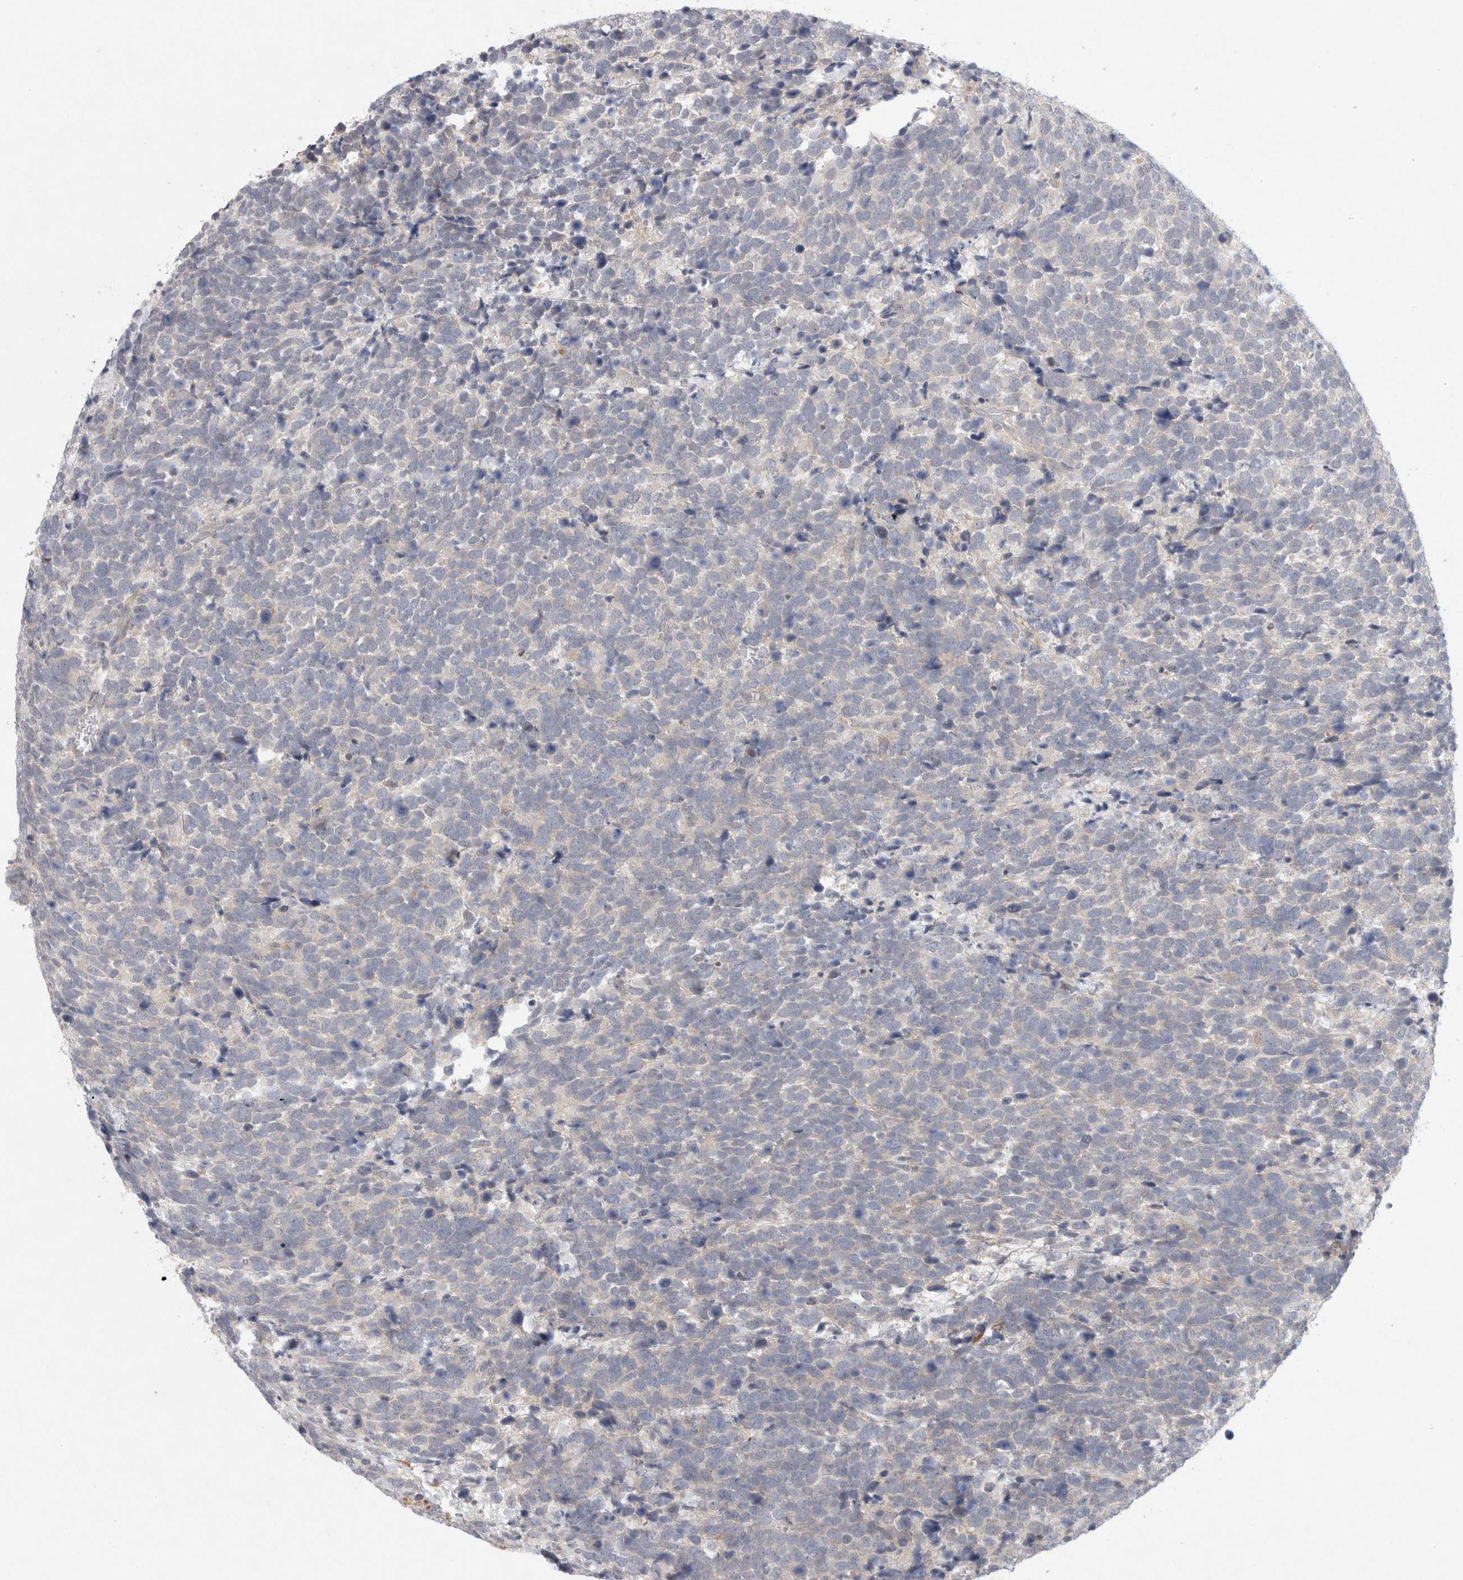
{"staining": {"intensity": "negative", "quantity": "none", "location": "none"}, "tissue": "urothelial cancer", "cell_type": "Tumor cells", "image_type": "cancer", "snomed": [{"axis": "morphology", "description": "Urothelial carcinoma, High grade"}, {"axis": "topography", "description": "Urinary bladder"}], "caption": "The immunohistochemistry micrograph has no significant staining in tumor cells of urothelial cancer tissue.", "gene": "BZW2", "patient": {"sex": "female", "age": 82}}